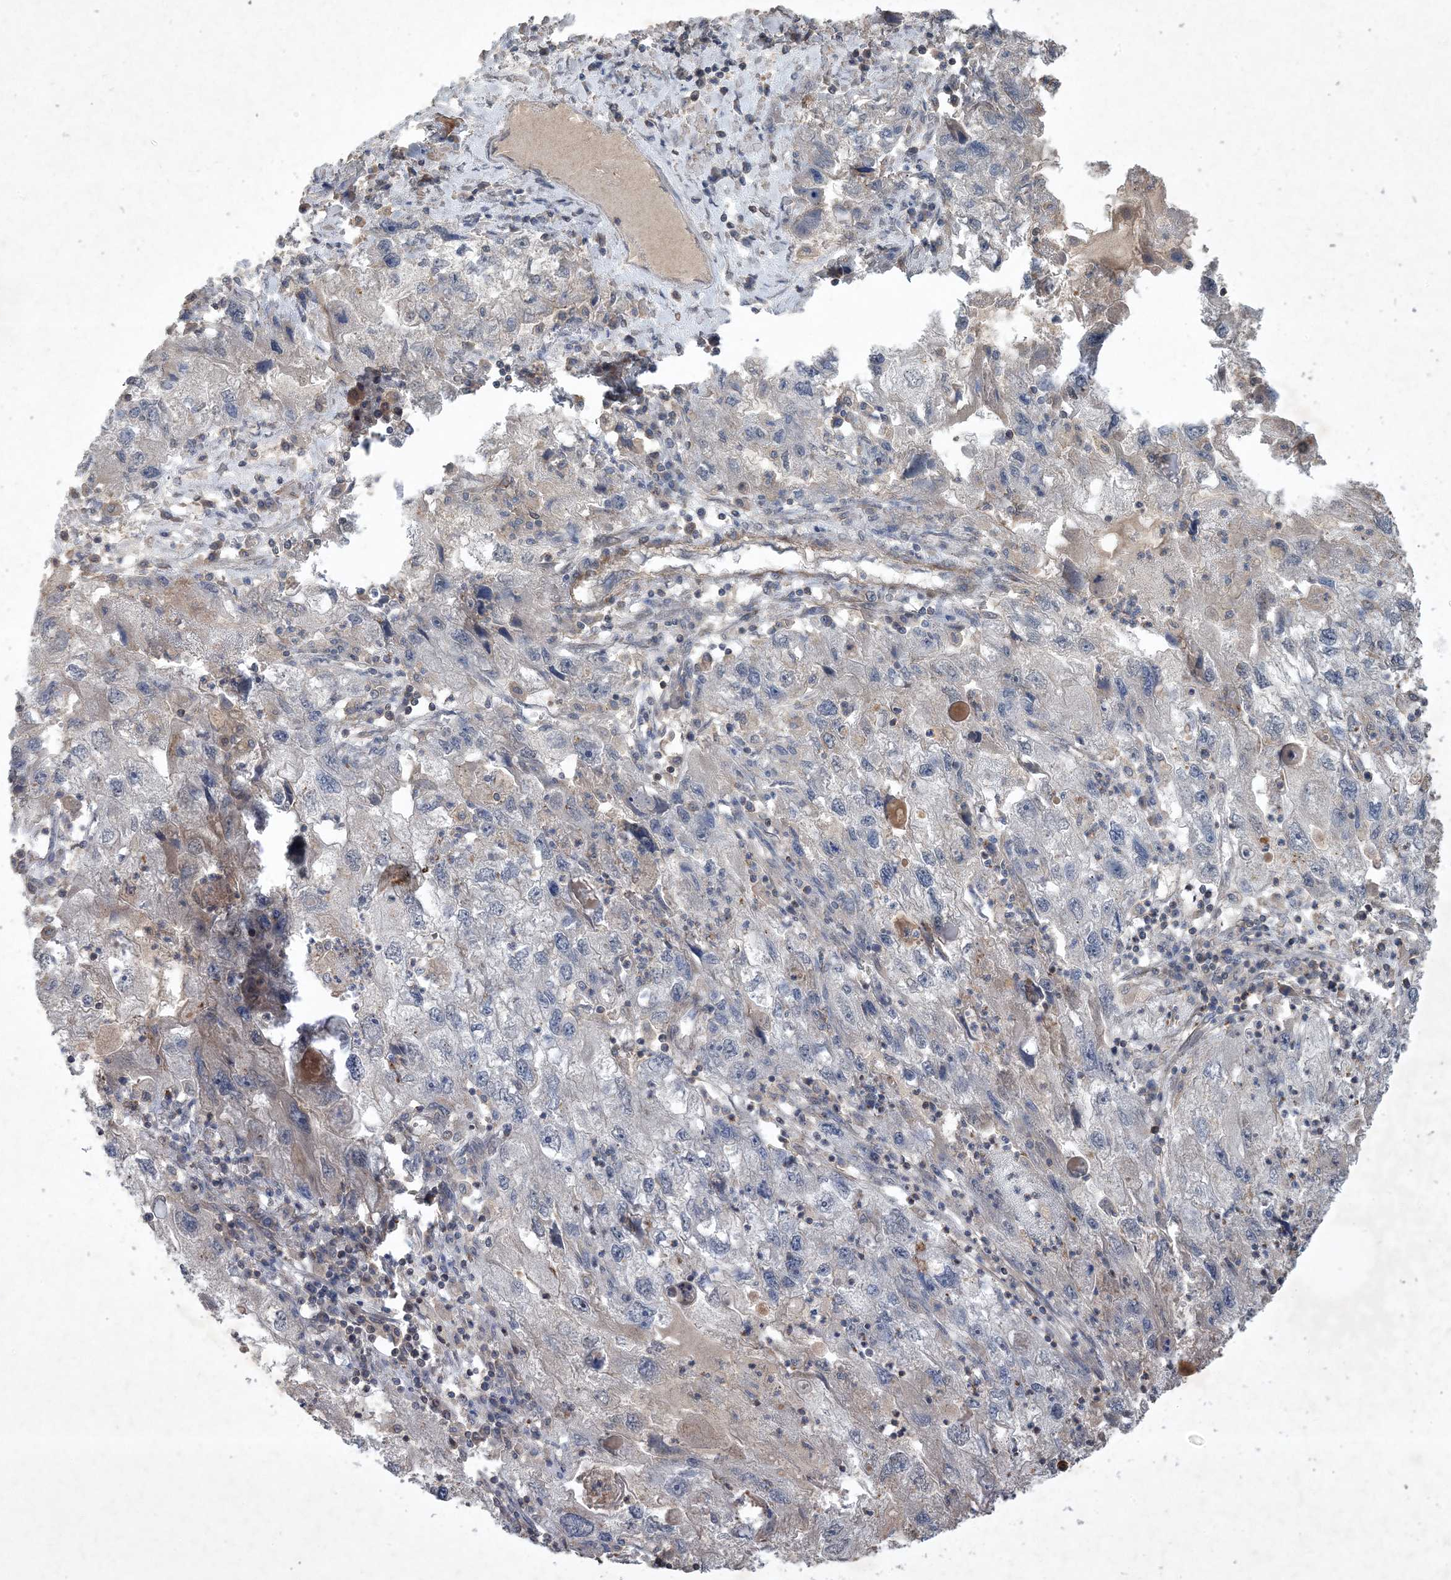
{"staining": {"intensity": "negative", "quantity": "none", "location": "none"}, "tissue": "endometrial cancer", "cell_type": "Tumor cells", "image_type": "cancer", "snomed": [{"axis": "morphology", "description": "Adenocarcinoma, NOS"}, {"axis": "topography", "description": "Endometrium"}], "caption": "This is an immunohistochemistry image of endometrial cancer (adenocarcinoma). There is no staining in tumor cells.", "gene": "PRRT3", "patient": {"sex": "female", "age": 49}}